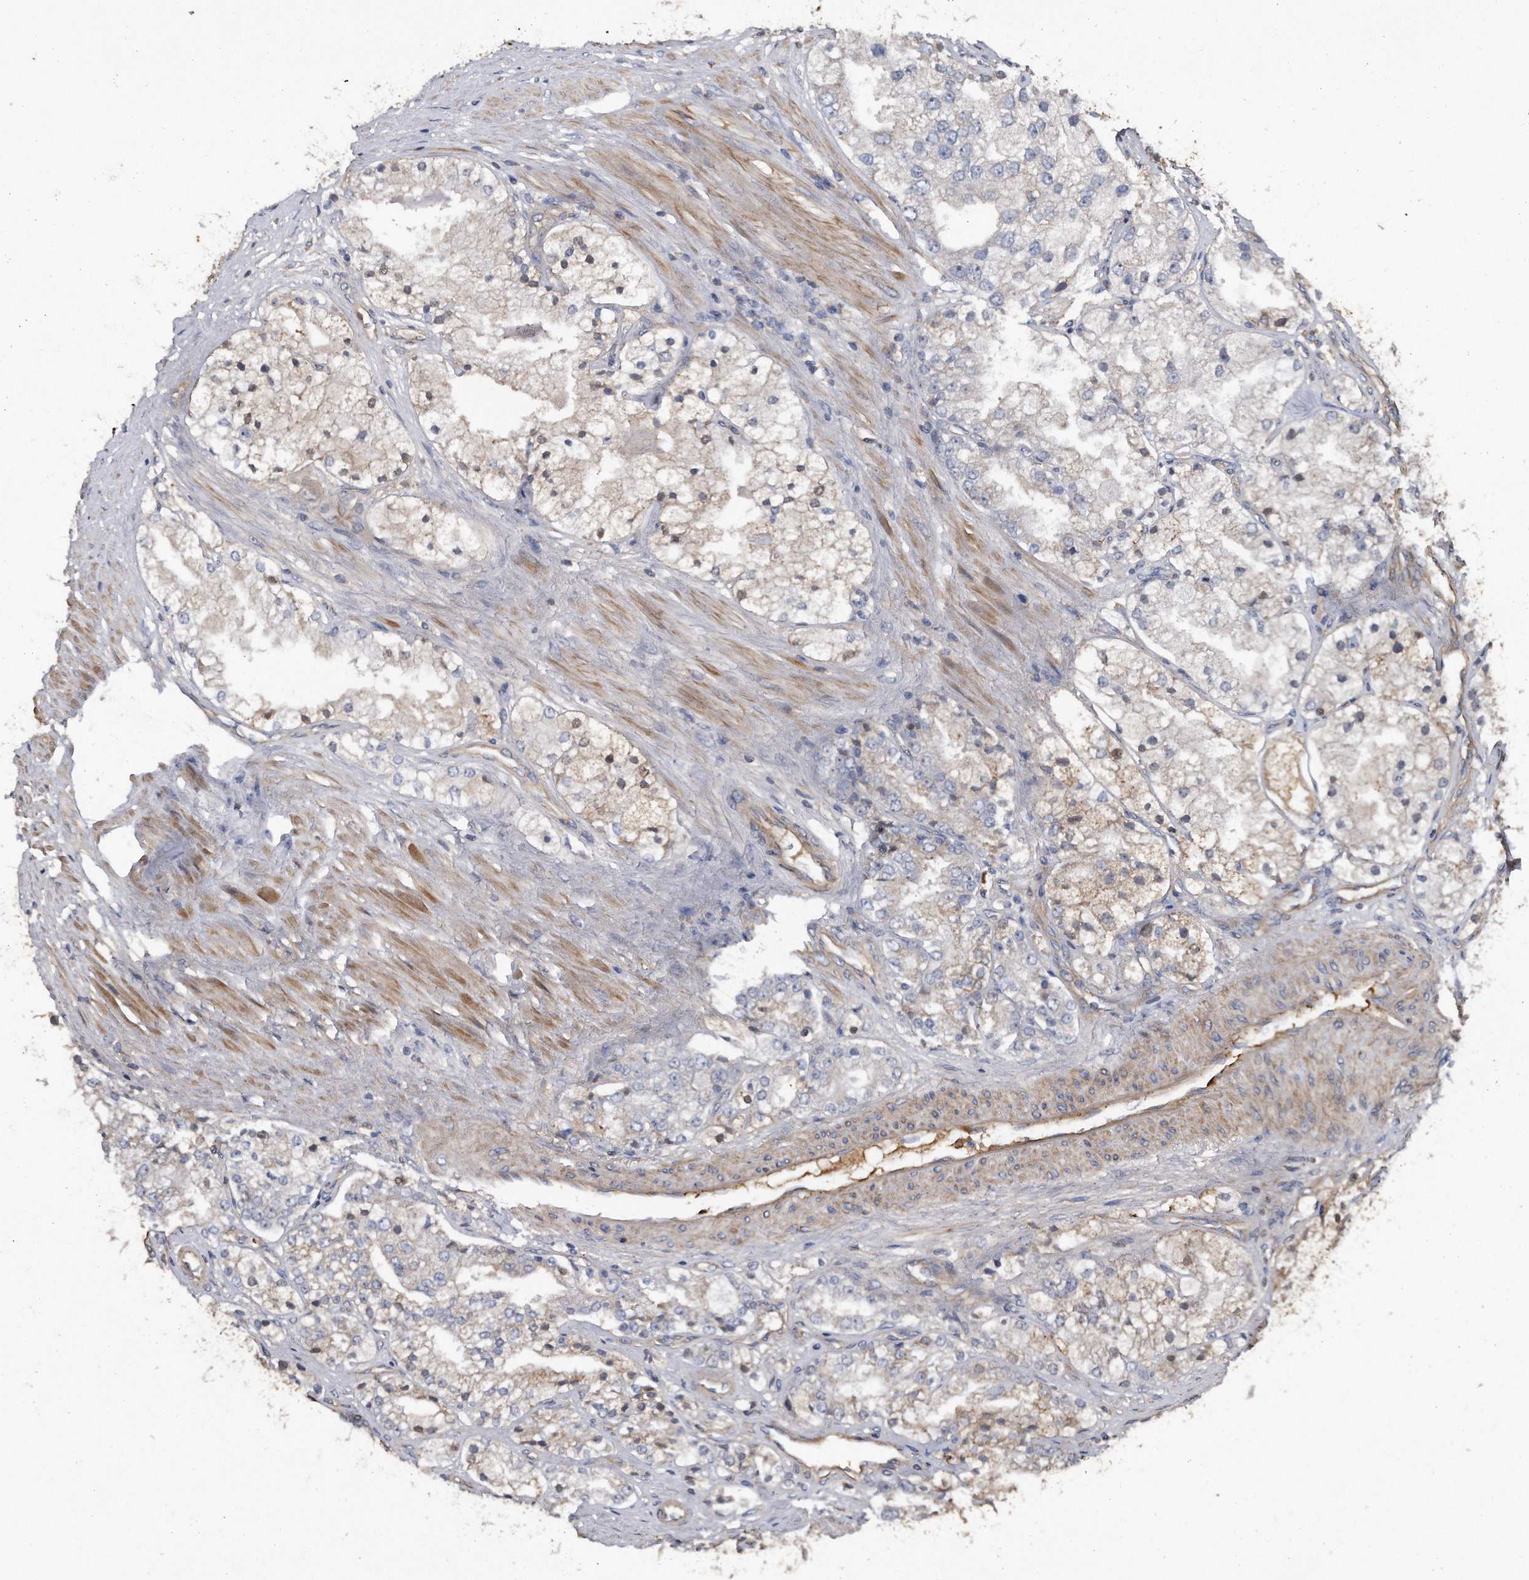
{"staining": {"intensity": "weak", "quantity": "<25%", "location": "cytoplasmic/membranous"}, "tissue": "prostate cancer", "cell_type": "Tumor cells", "image_type": "cancer", "snomed": [{"axis": "morphology", "description": "Adenocarcinoma, High grade"}, {"axis": "topography", "description": "Prostate"}], "caption": "A high-resolution photomicrograph shows immunohistochemistry staining of prostate cancer, which exhibits no significant staining in tumor cells.", "gene": "KCND3", "patient": {"sex": "male", "age": 50}}